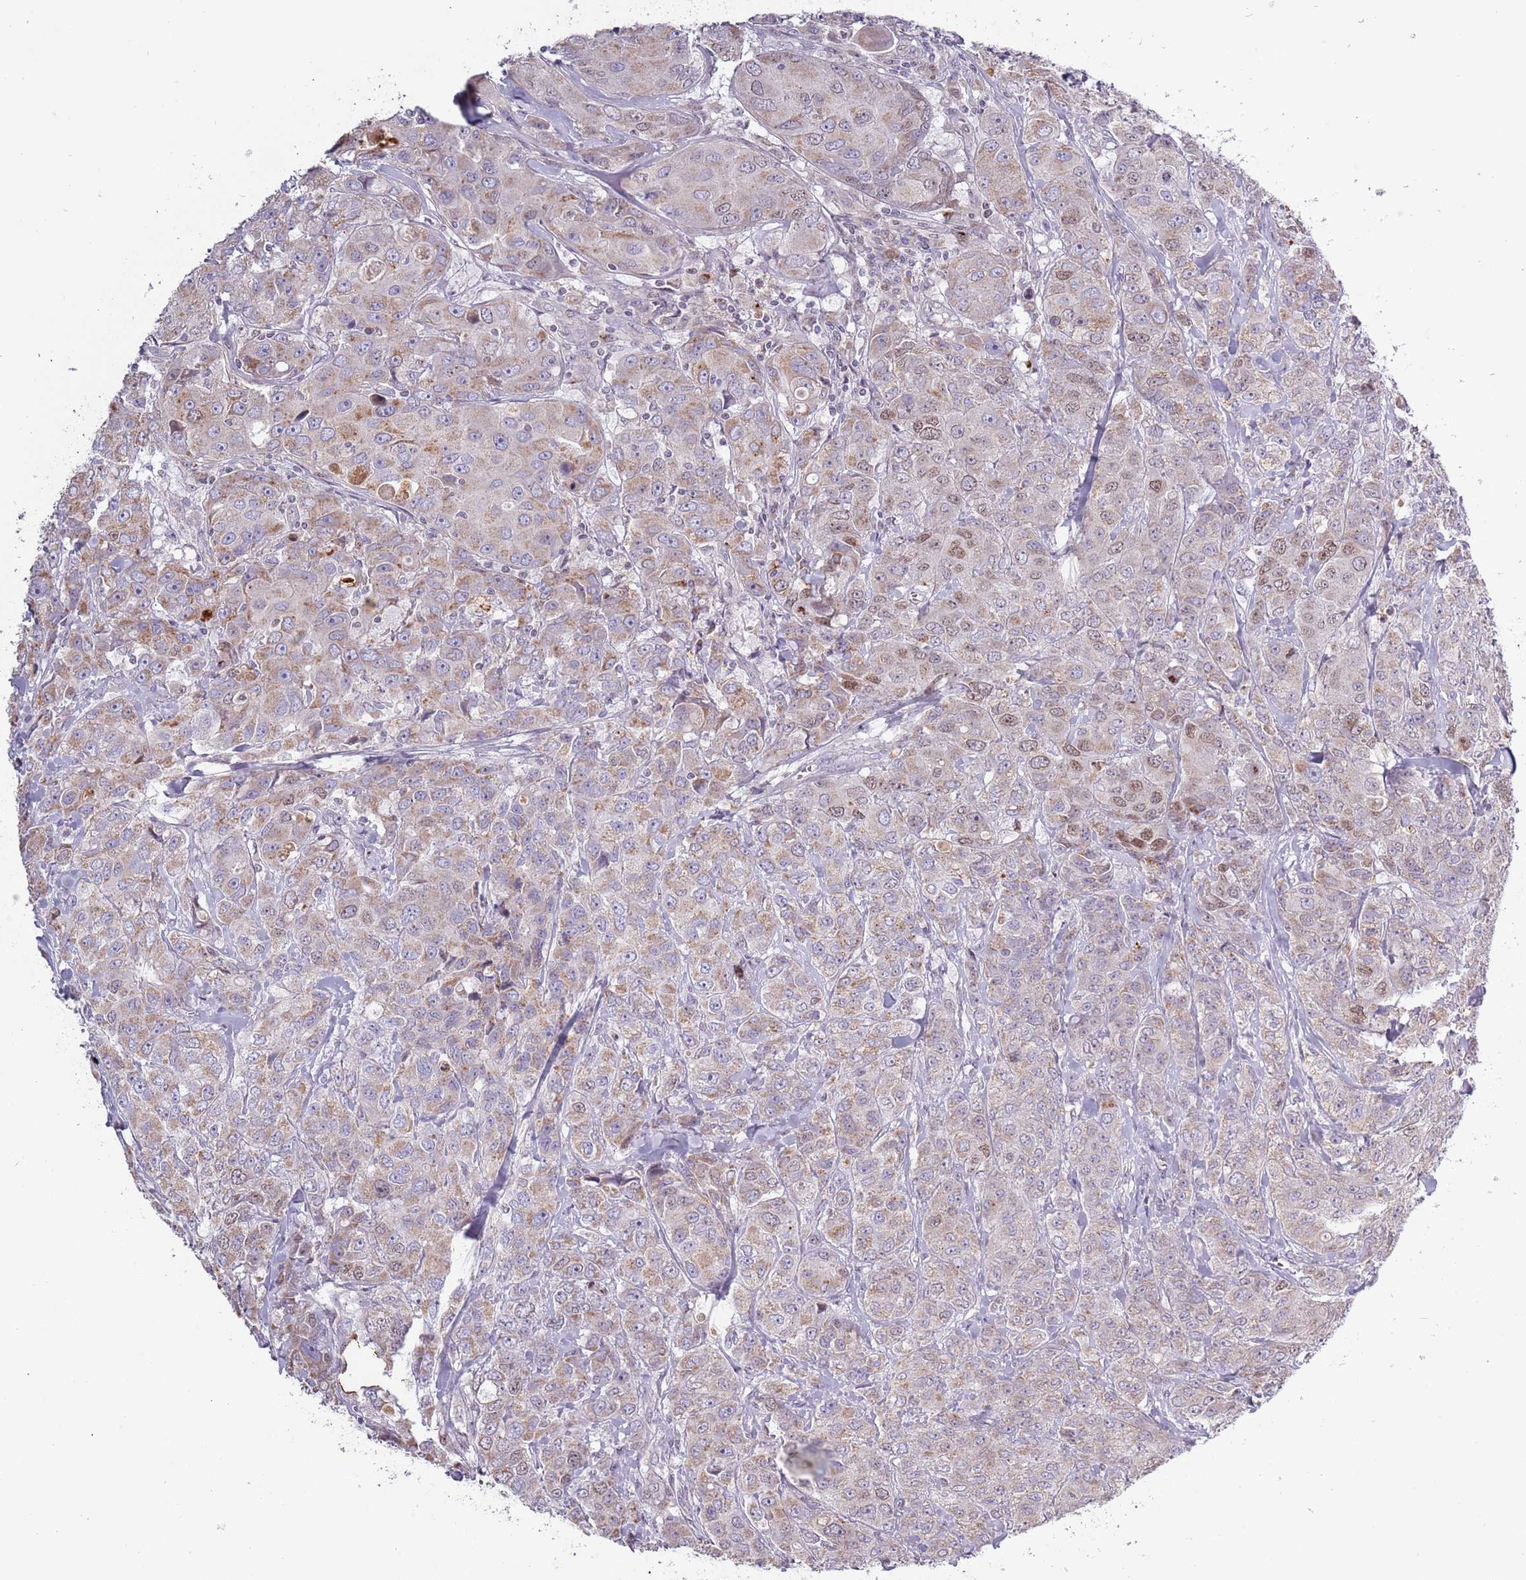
{"staining": {"intensity": "weak", "quantity": "25%-75%", "location": "cytoplasmic/membranous,nuclear"}, "tissue": "breast cancer", "cell_type": "Tumor cells", "image_type": "cancer", "snomed": [{"axis": "morphology", "description": "Duct carcinoma"}, {"axis": "topography", "description": "Breast"}], "caption": "Protein expression analysis of breast intraductal carcinoma exhibits weak cytoplasmic/membranous and nuclear positivity in approximately 25%-75% of tumor cells.", "gene": "SYS1", "patient": {"sex": "female", "age": 43}}